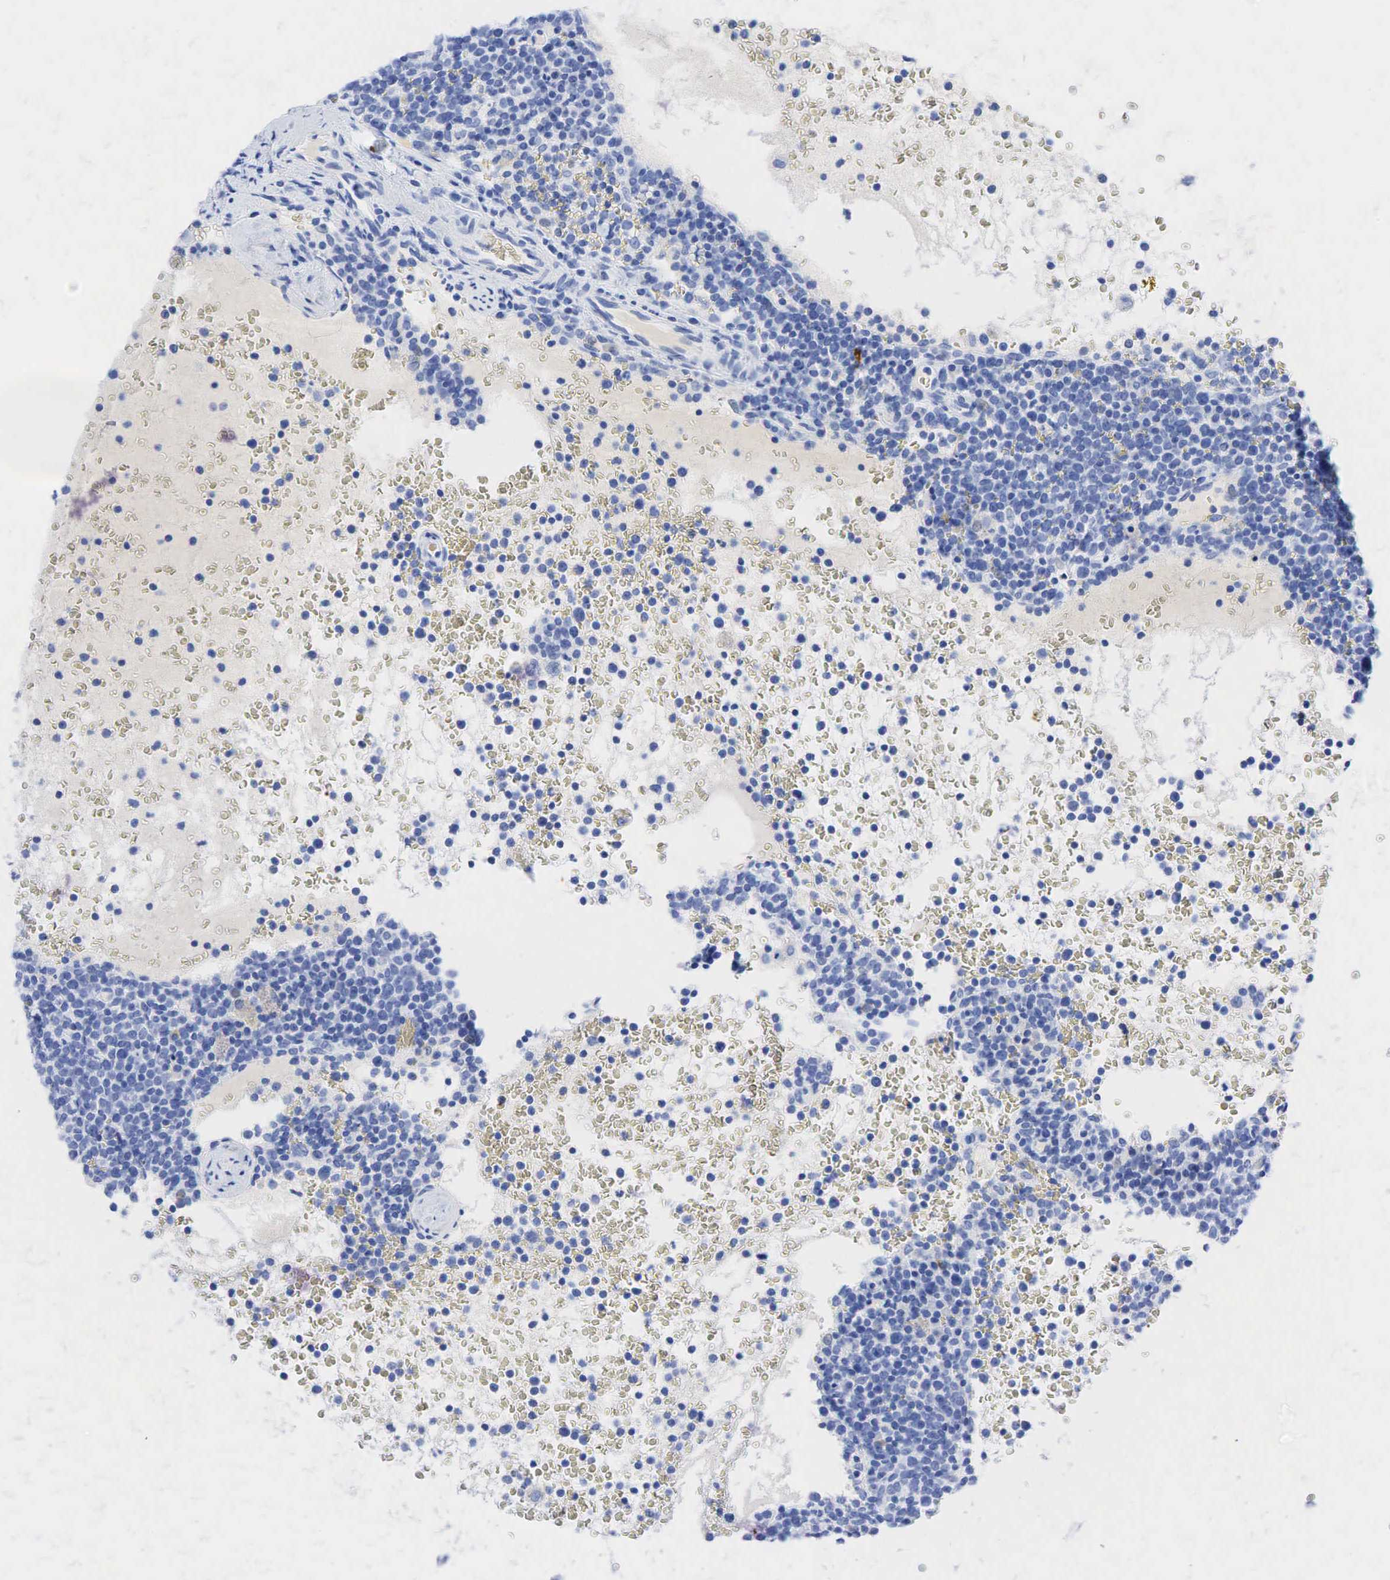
{"staining": {"intensity": "negative", "quantity": "none", "location": "none"}, "tissue": "lymphoma", "cell_type": "Tumor cells", "image_type": "cancer", "snomed": [{"axis": "morphology", "description": "Malignant lymphoma, non-Hodgkin's type, High grade"}, {"axis": "topography", "description": "Lymph node"}], "caption": "An IHC photomicrograph of lymphoma is shown. There is no staining in tumor cells of lymphoma. (DAB immunohistochemistry with hematoxylin counter stain).", "gene": "INHA", "patient": {"sex": "female", "age": 76}}